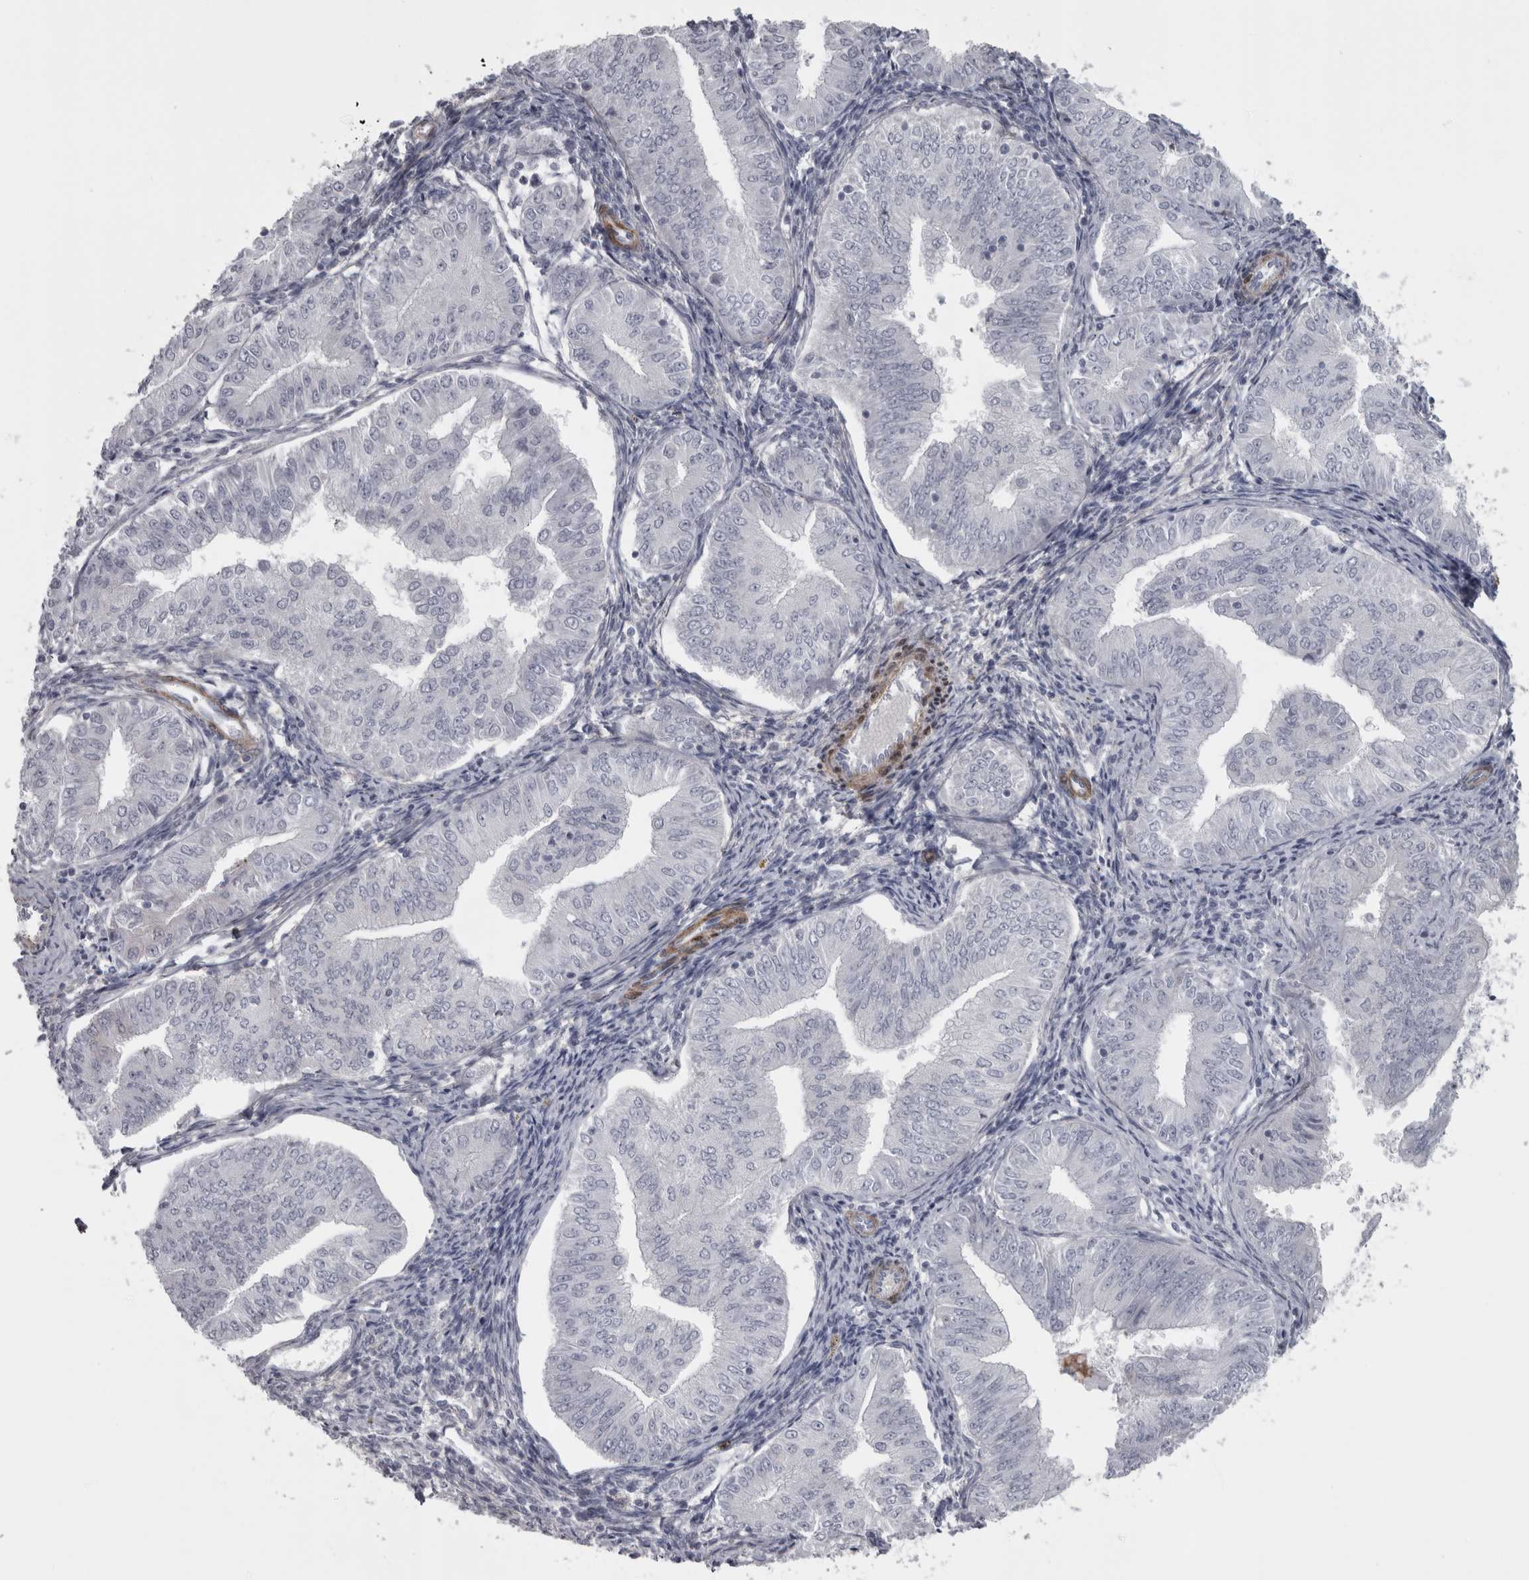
{"staining": {"intensity": "negative", "quantity": "none", "location": "none"}, "tissue": "endometrial cancer", "cell_type": "Tumor cells", "image_type": "cancer", "snomed": [{"axis": "morphology", "description": "Normal tissue, NOS"}, {"axis": "morphology", "description": "Adenocarcinoma, NOS"}, {"axis": "topography", "description": "Endometrium"}], "caption": "High magnification brightfield microscopy of endometrial adenocarcinoma stained with DAB (brown) and counterstained with hematoxylin (blue): tumor cells show no significant positivity. (IHC, brightfield microscopy, high magnification).", "gene": "PPP1R12B", "patient": {"sex": "female", "age": 53}}